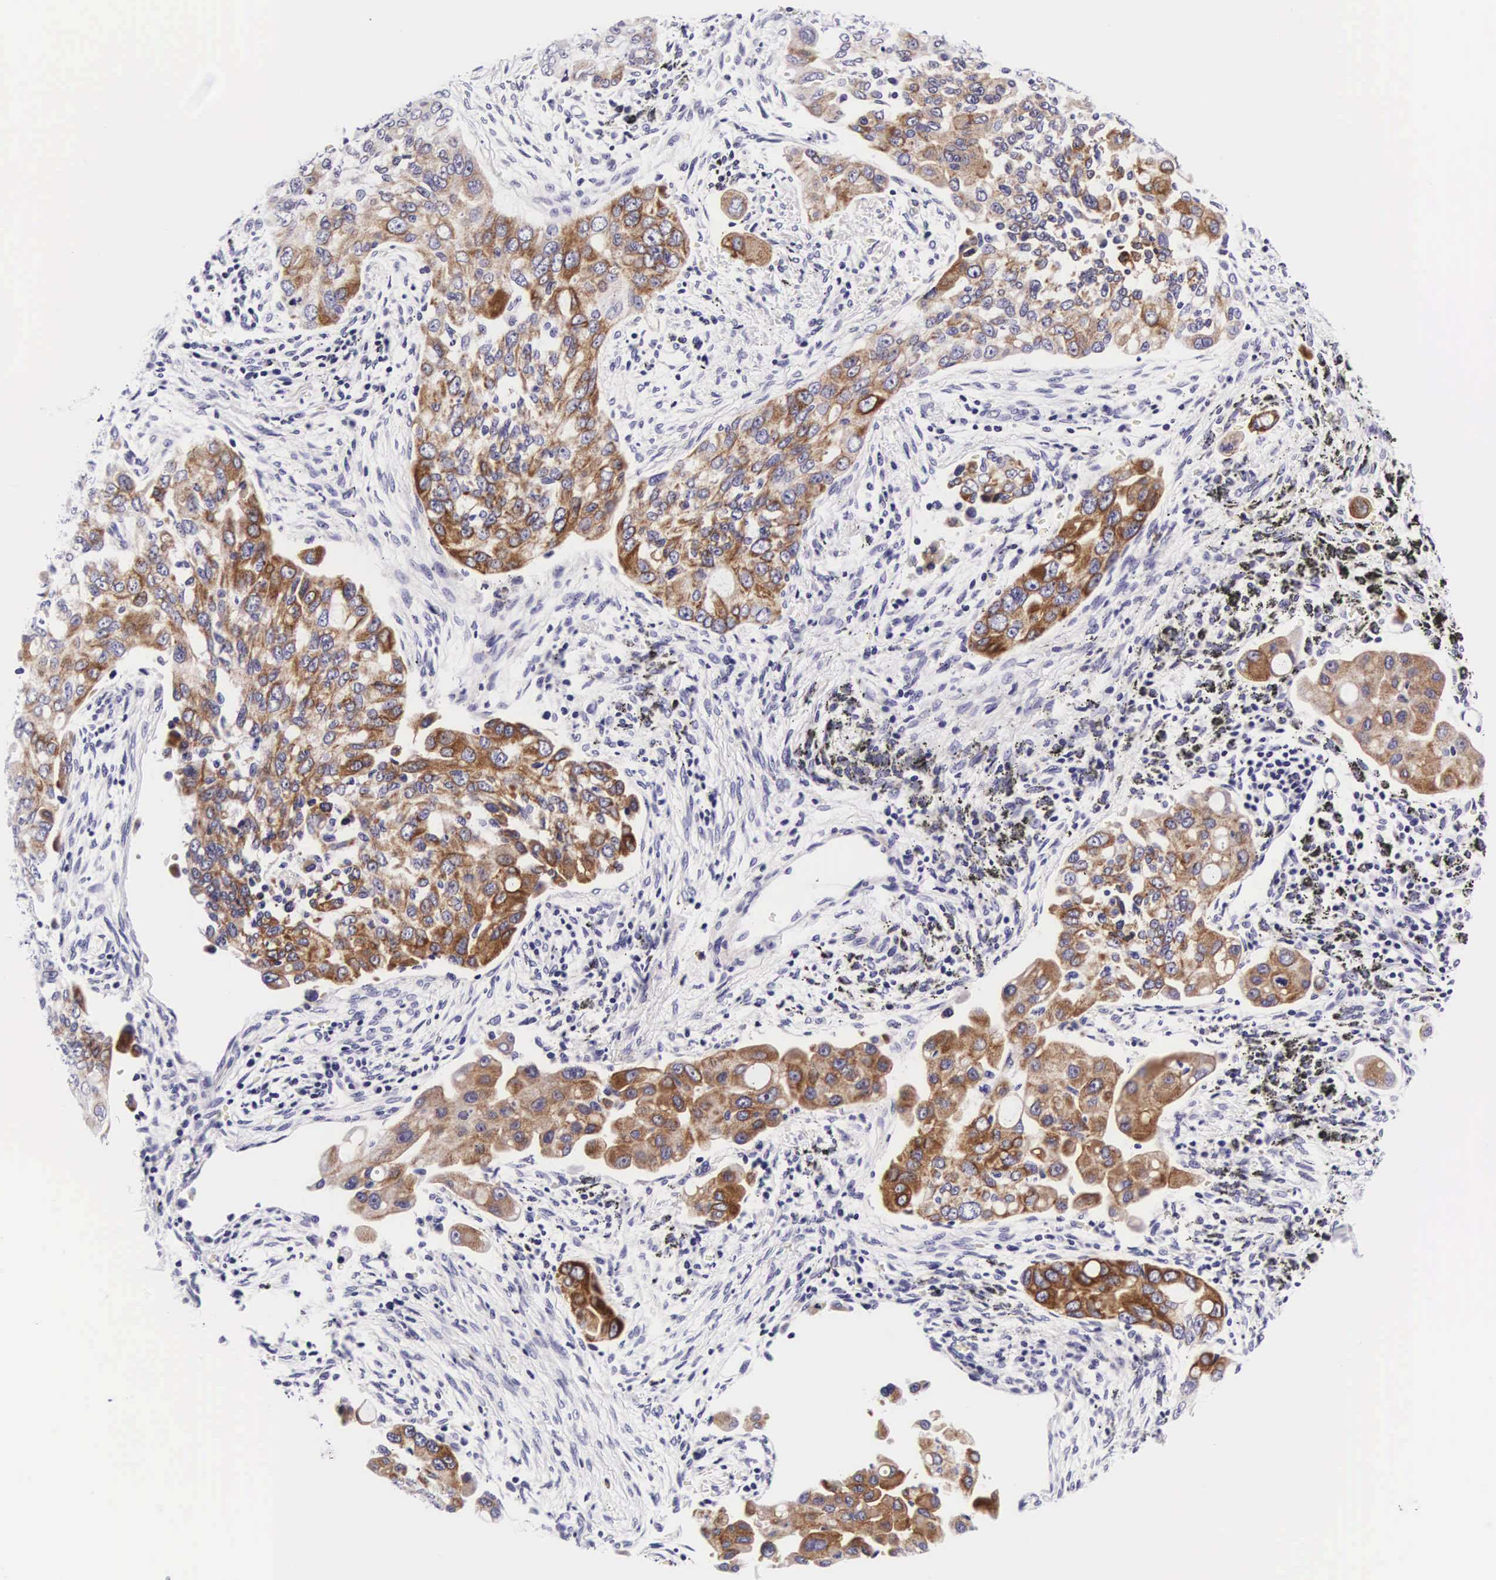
{"staining": {"intensity": "moderate", "quantity": ">75%", "location": "cytoplasmic/membranous"}, "tissue": "lung cancer", "cell_type": "Tumor cells", "image_type": "cancer", "snomed": [{"axis": "morphology", "description": "Adenocarcinoma, NOS"}, {"axis": "topography", "description": "Lung"}], "caption": "Protein positivity by immunohistochemistry reveals moderate cytoplasmic/membranous expression in approximately >75% of tumor cells in lung cancer. (DAB (3,3'-diaminobenzidine) = brown stain, brightfield microscopy at high magnification).", "gene": "UPRT", "patient": {"sex": "male", "age": 68}}